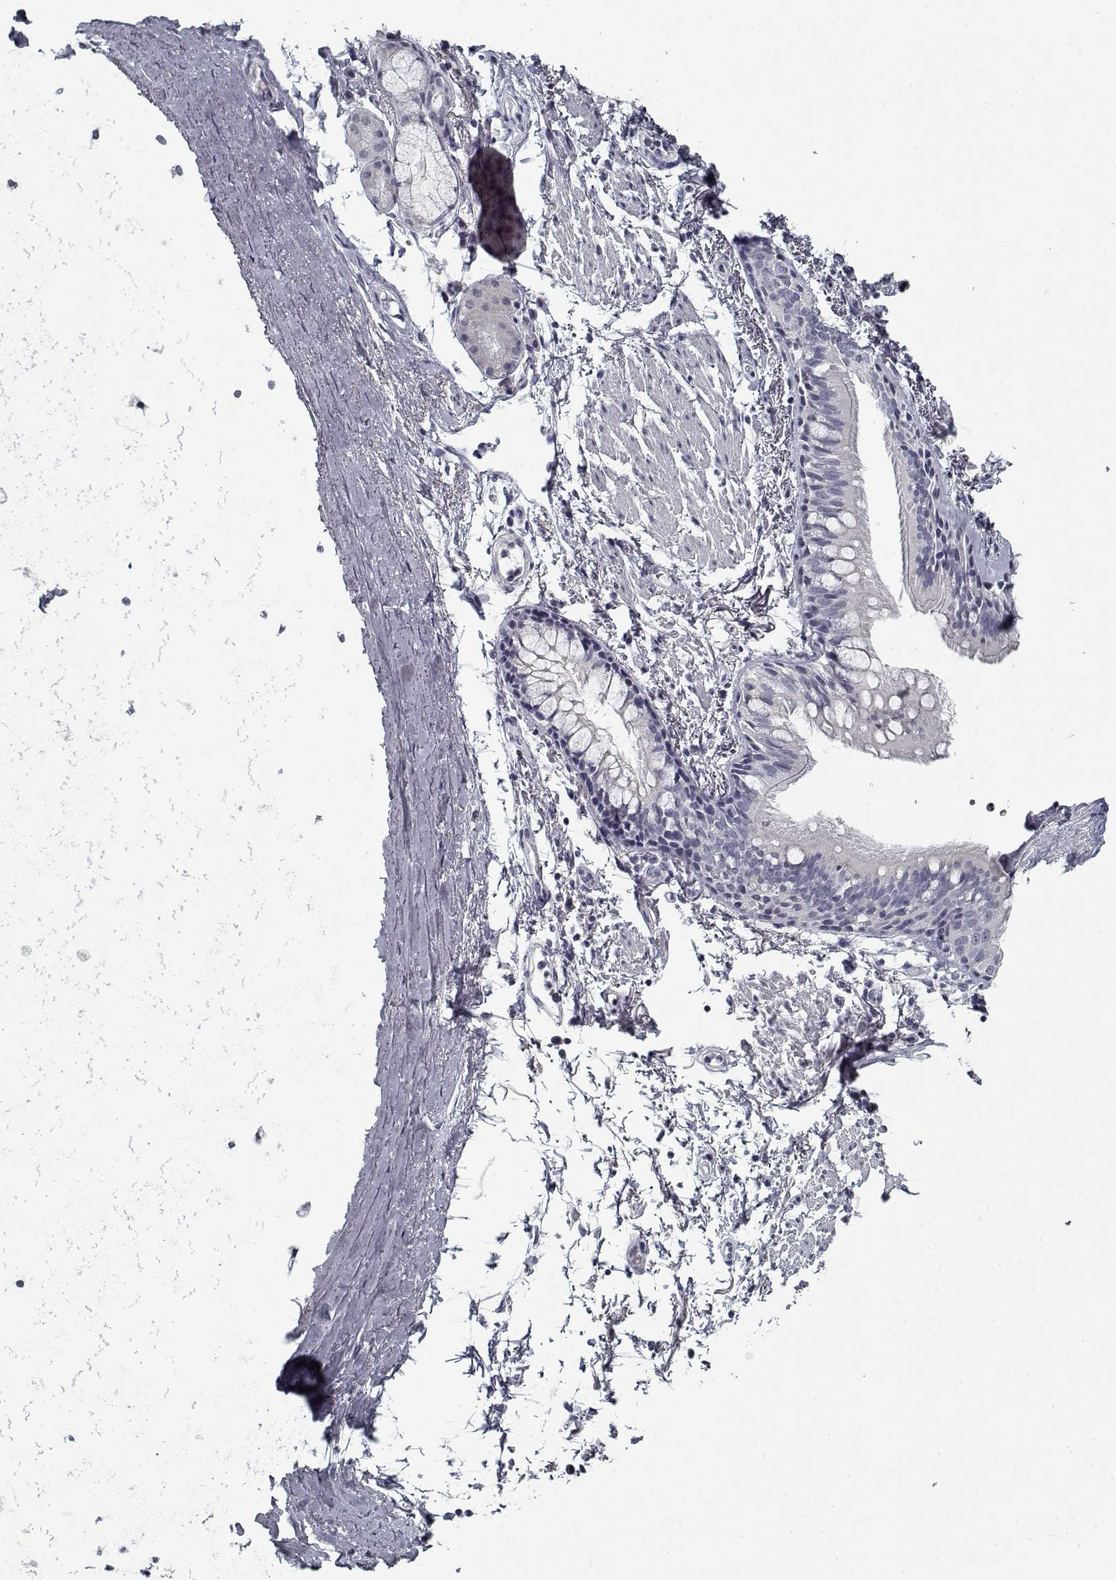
{"staining": {"intensity": "negative", "quantity": "none", "location": "none"}, "tissue": "bronchus", "cell_type": "Respiratory epithelial cells", "image_type": "normal", "snomed": [{"axis": "morphology", "description": "Normal tissue, NOS"}, {"axis": "topography", "description": "Lymph node"}, {"axis": "topography", "description": "Bronchus"}], "caption": "Immunohistochemistry (IHC) of normal human bronchus demonstrates no staining in respiratory epithelial cells. The staining was performed using DAB (3,3'-diaminobenzidine) to visualize the protein expression in brown, while the nuclei were stained in blue with hematoxylin (Magnification: 20x).", "gene": "GAD2", "patient": {"sex": "female", "age": 70}}